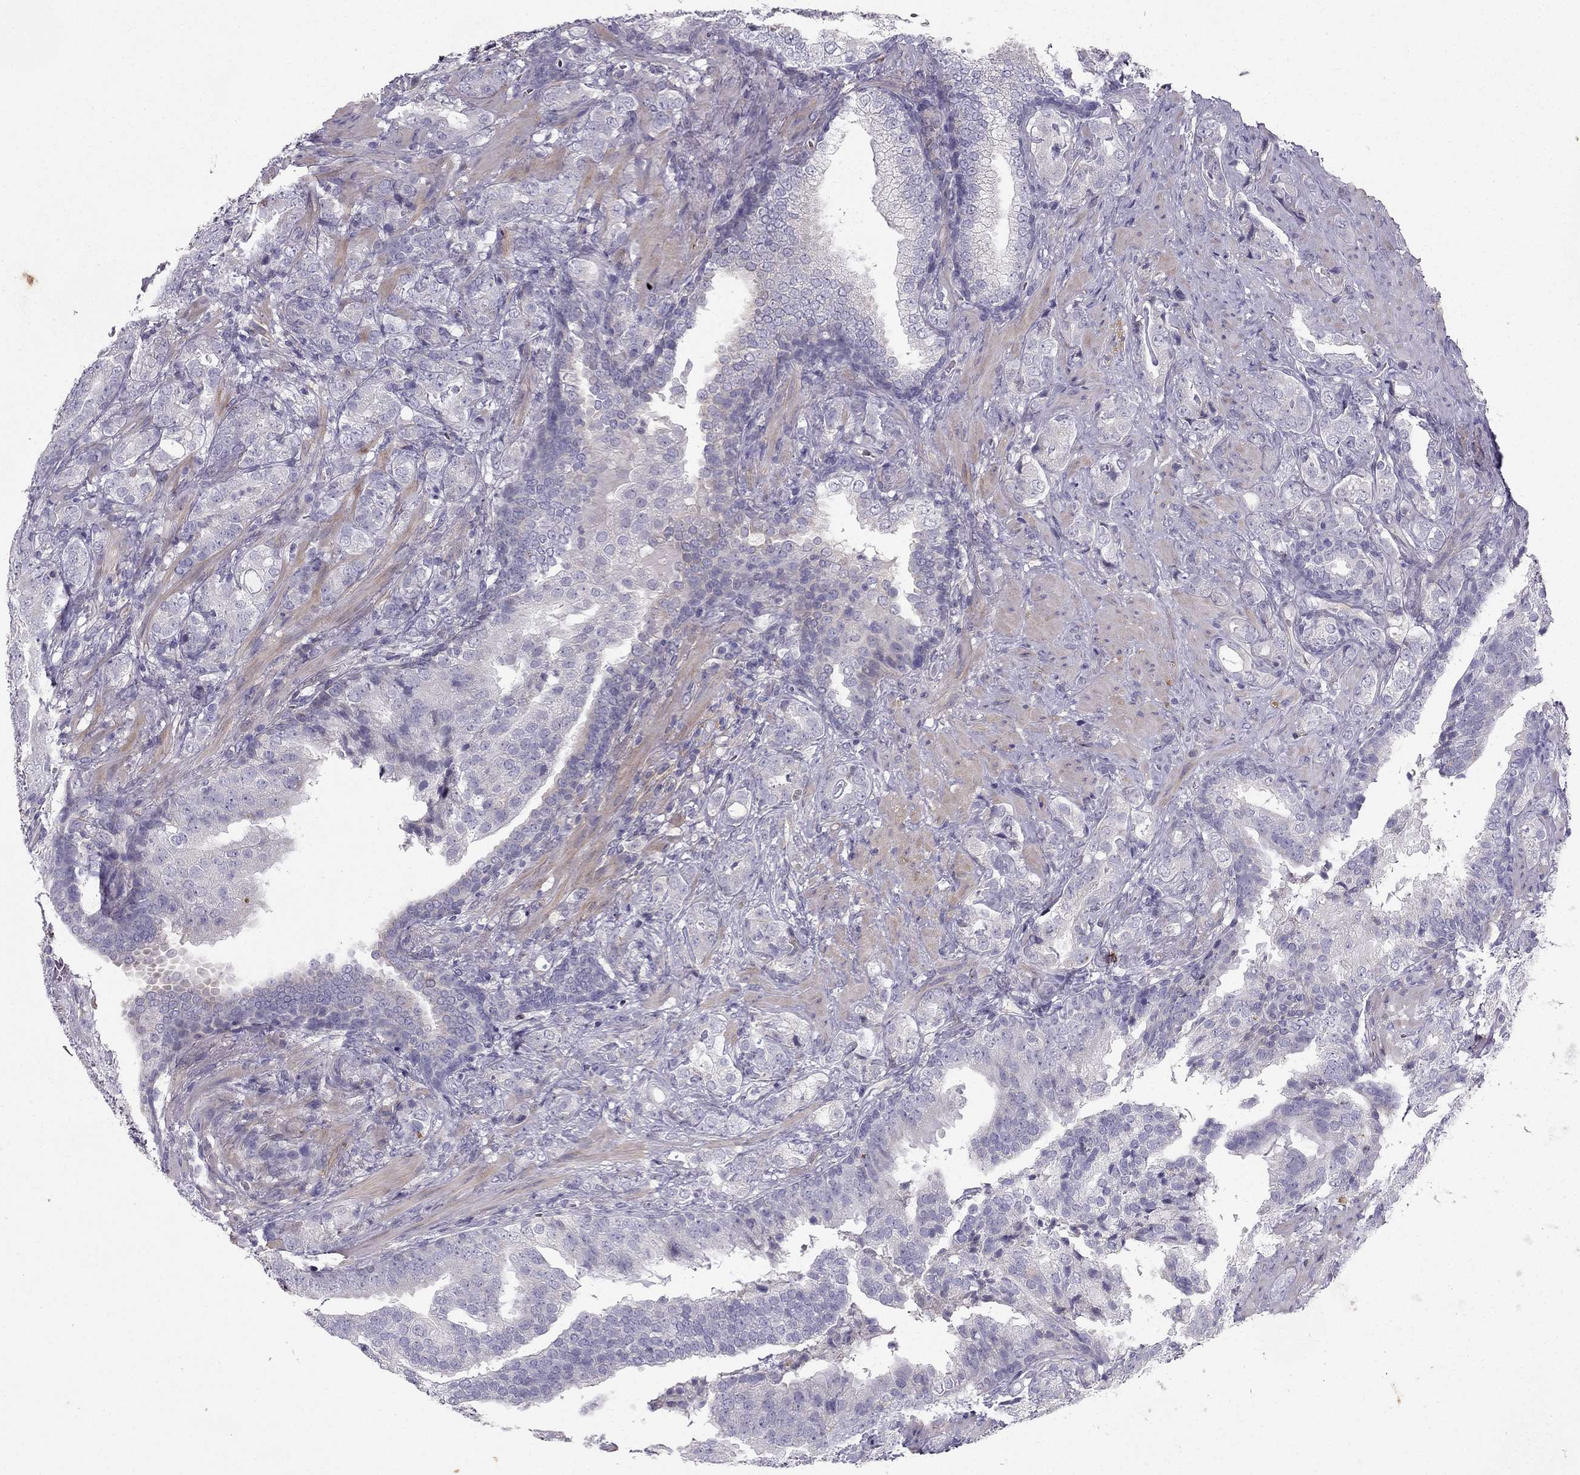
{"staining": {"intensity": "negative", "quantity": "none", "location": "none"}, "tissue": "prostate cancer", "cell_type": "Tumor cells", "image_type": "cancer", "snomed": [{"axis": "morphology", "description": "Adenocarcinoma, NOS"}, {"axis": "topography", "description": "Prostate"}], "caption": "This is a micrograph of immunohistochemistry staining of adenocarcinoma (prostate), which shows no positivity in tumor cells.", "gene": "SYT5", "patient": {"sex": "male", "age": 57}}